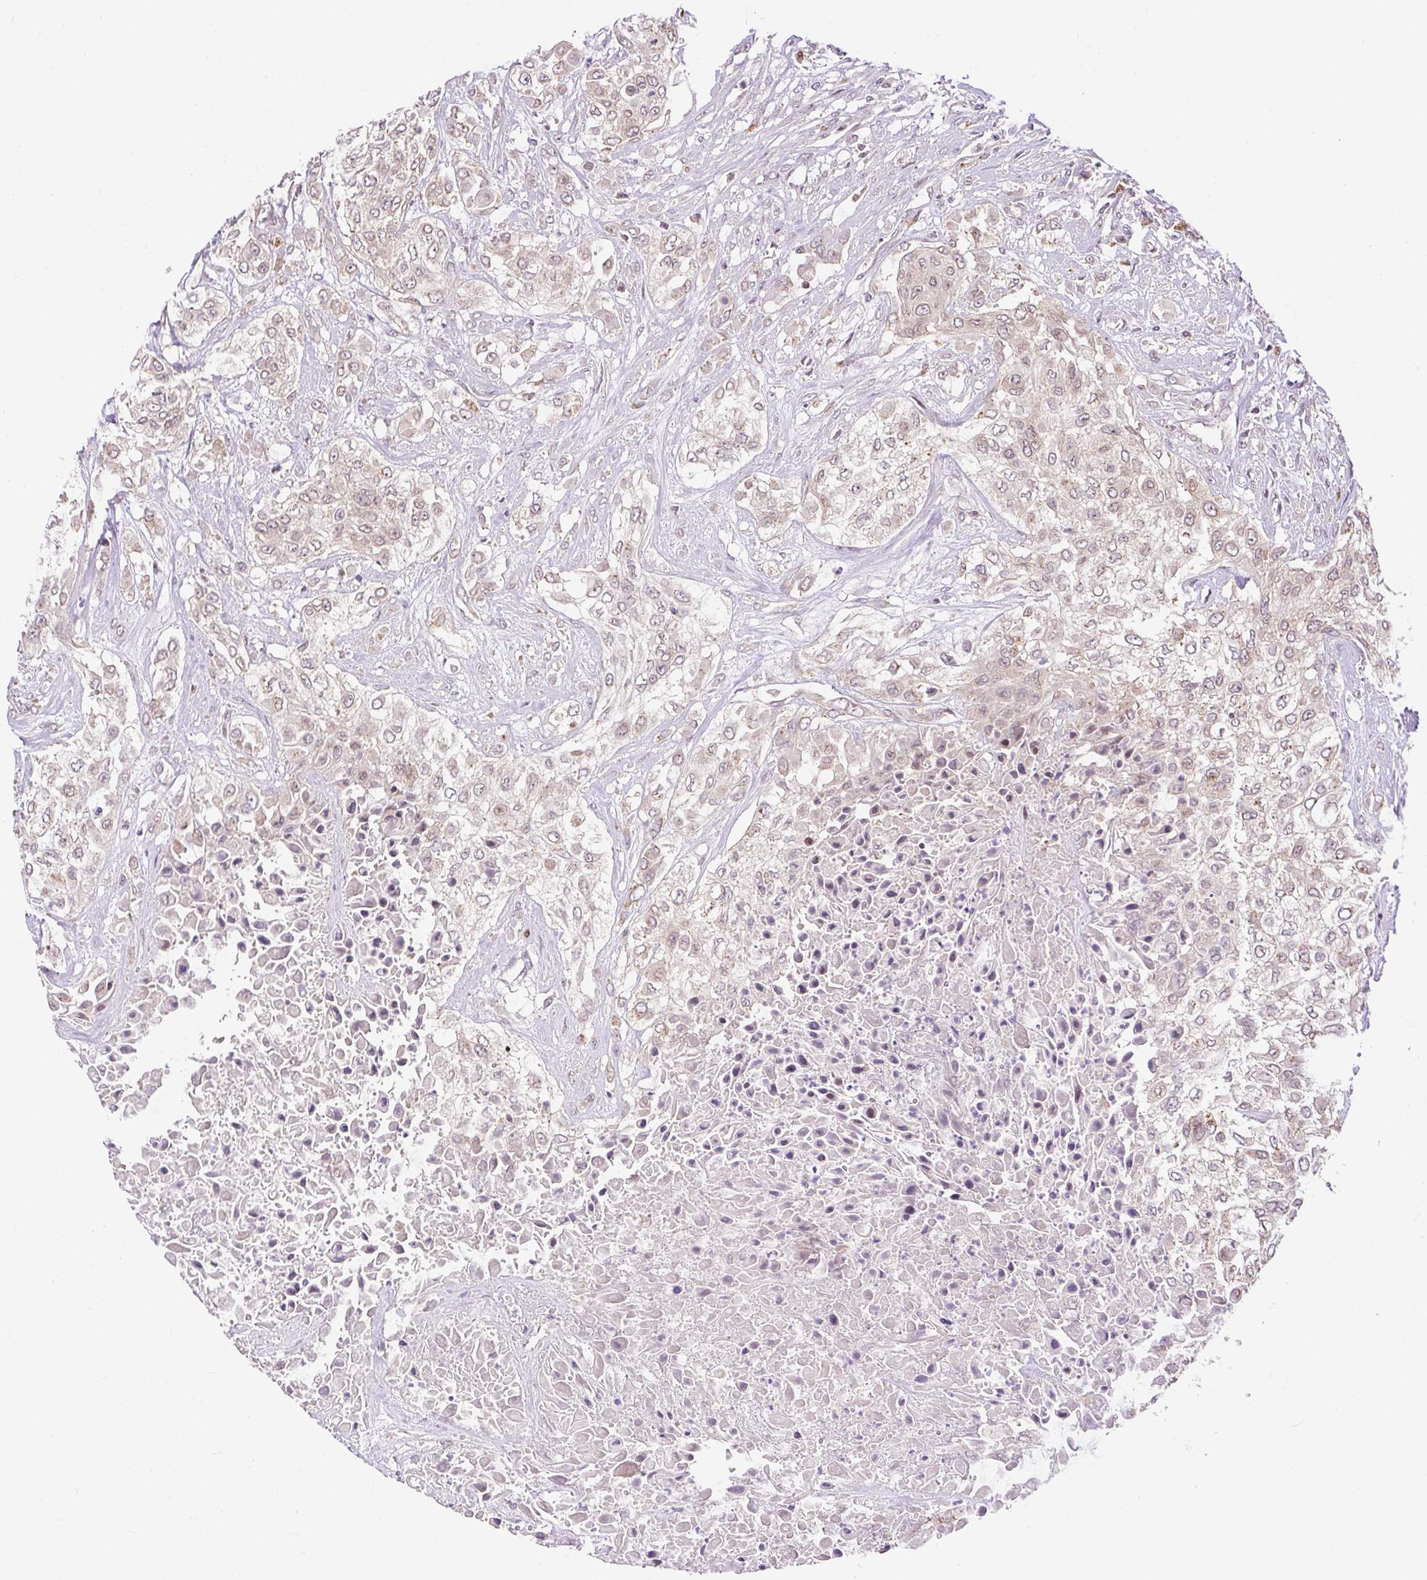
{"staining": {"intensity": "weak", "quantity": ">75%", "location": "cytoplasmic/membranous,nuclear"}, "tissue": "urothelial cancer", "cell_type": "Tumor cells", "image_type": "cancer", "snomed": [{"axis": "morphology", "description": "Urothelial carcinoma, High grade"}, {"axis": "topography", "description": "Urinary bladder"}], "caption": "High-grade urothelial carcinoma stained with DAB immunohistochemistry shows low levels of weak cytoplasmic/membranous and nuclear staining in about >75% of tumor cells. (DAB (3,3'-diaminobenzidine) IHC, brown staining for protein, blue staining for nuclei).", "gene": "CARD11", "patient": {"sex": "male", "age": 57}}